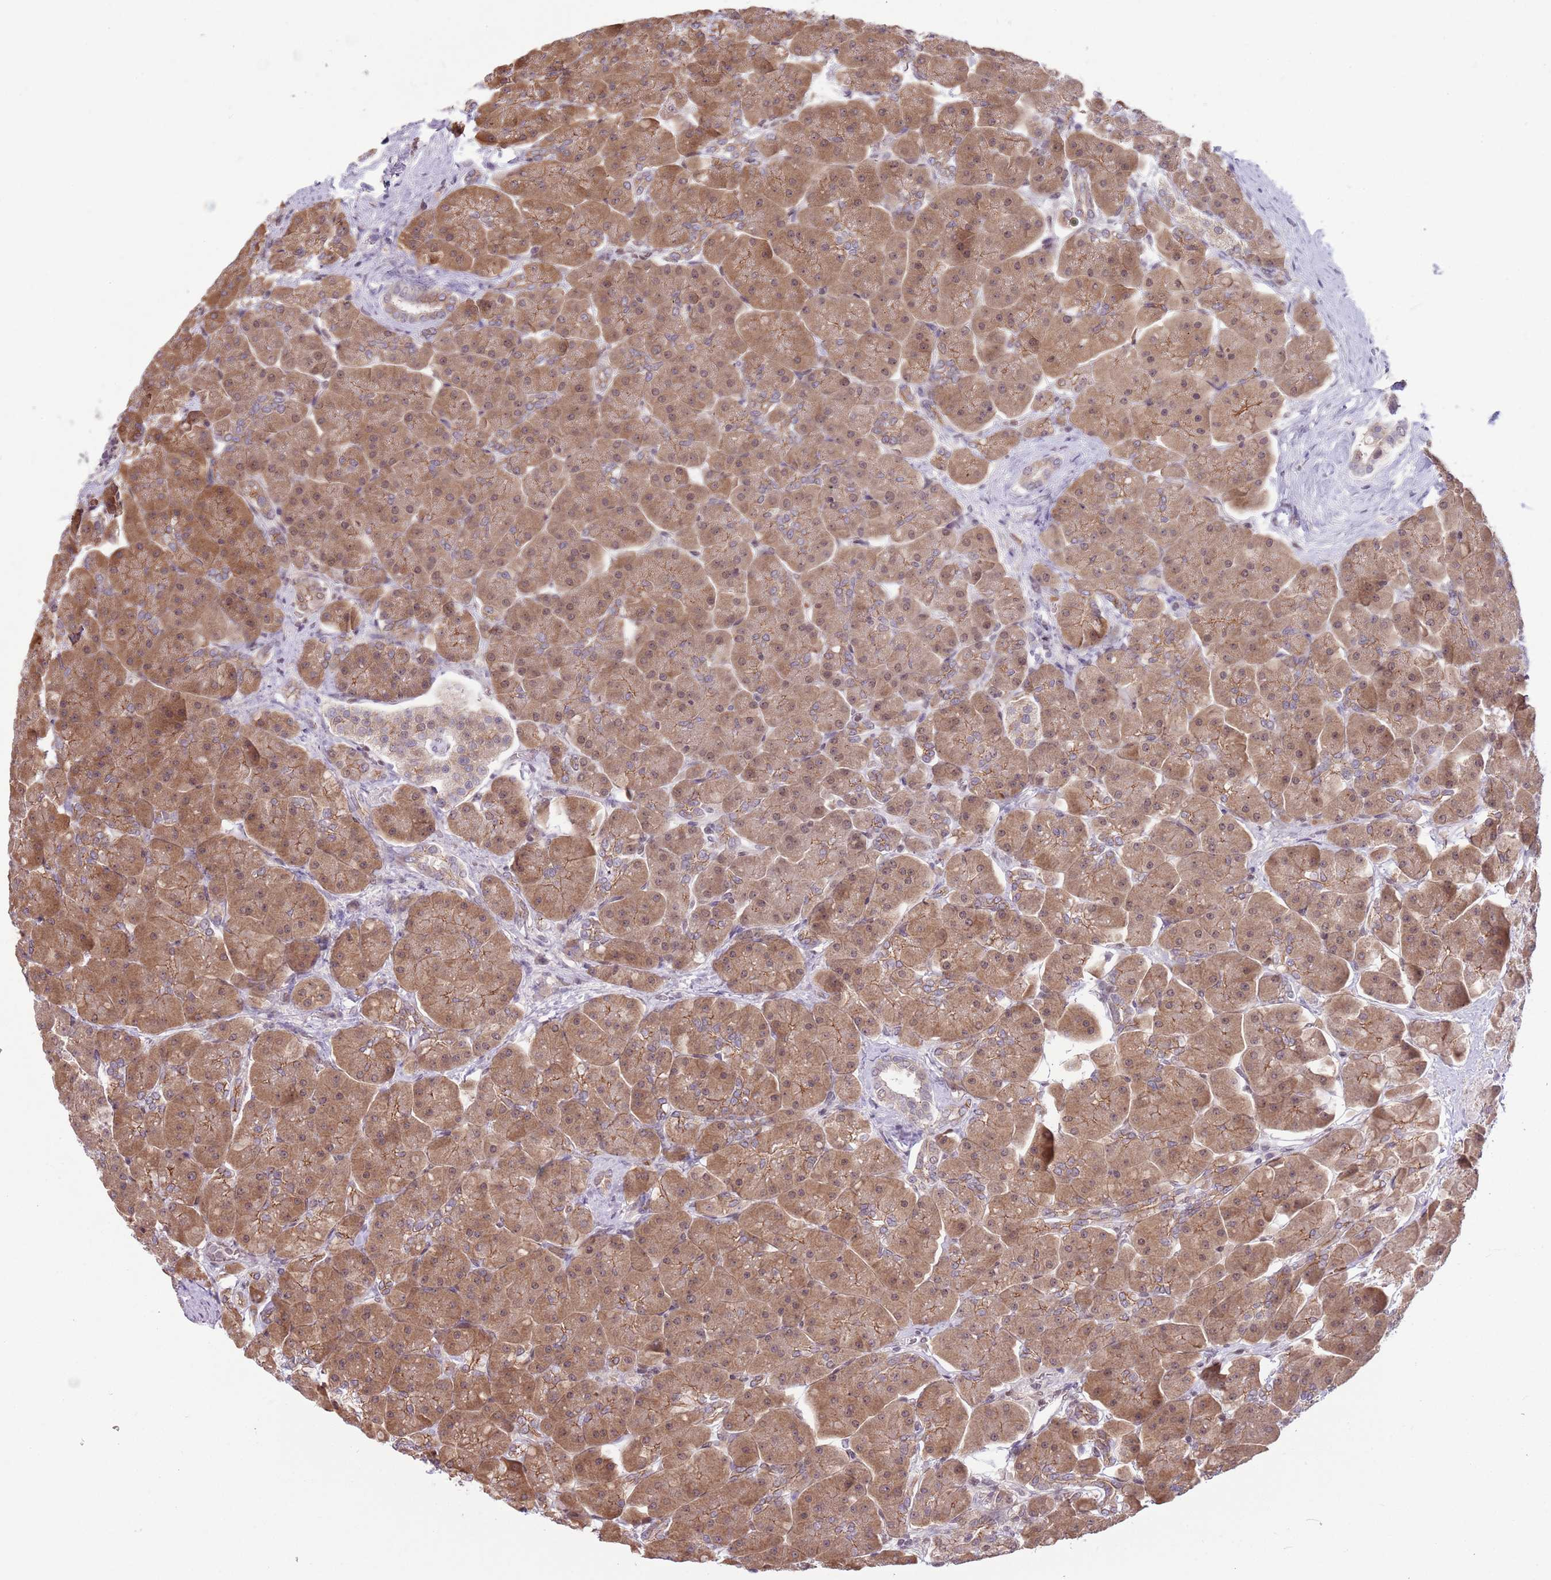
{"staining": {"intensity": "moderate", "quantity": ">75%", "location": "cytoplasmic/membranous,nuclear"}, "tissue": "pancreas", "cell_type": "Exocrine glandular cells", "image_type": "normal", "snomed": [{"axis": "morphology", "description": "Normal tissue, NOS"}, {"axis": "topography", "description": "Pancreas"}], "caption": "Human pancreas stained with a brown dye reveals moderate cytoplasmic/membranous,nuclear positive staining in approximately >75% of exocrine glandular cells.", "gene": "TM2D1", "patient": {"sex": "male", "age": 66}}